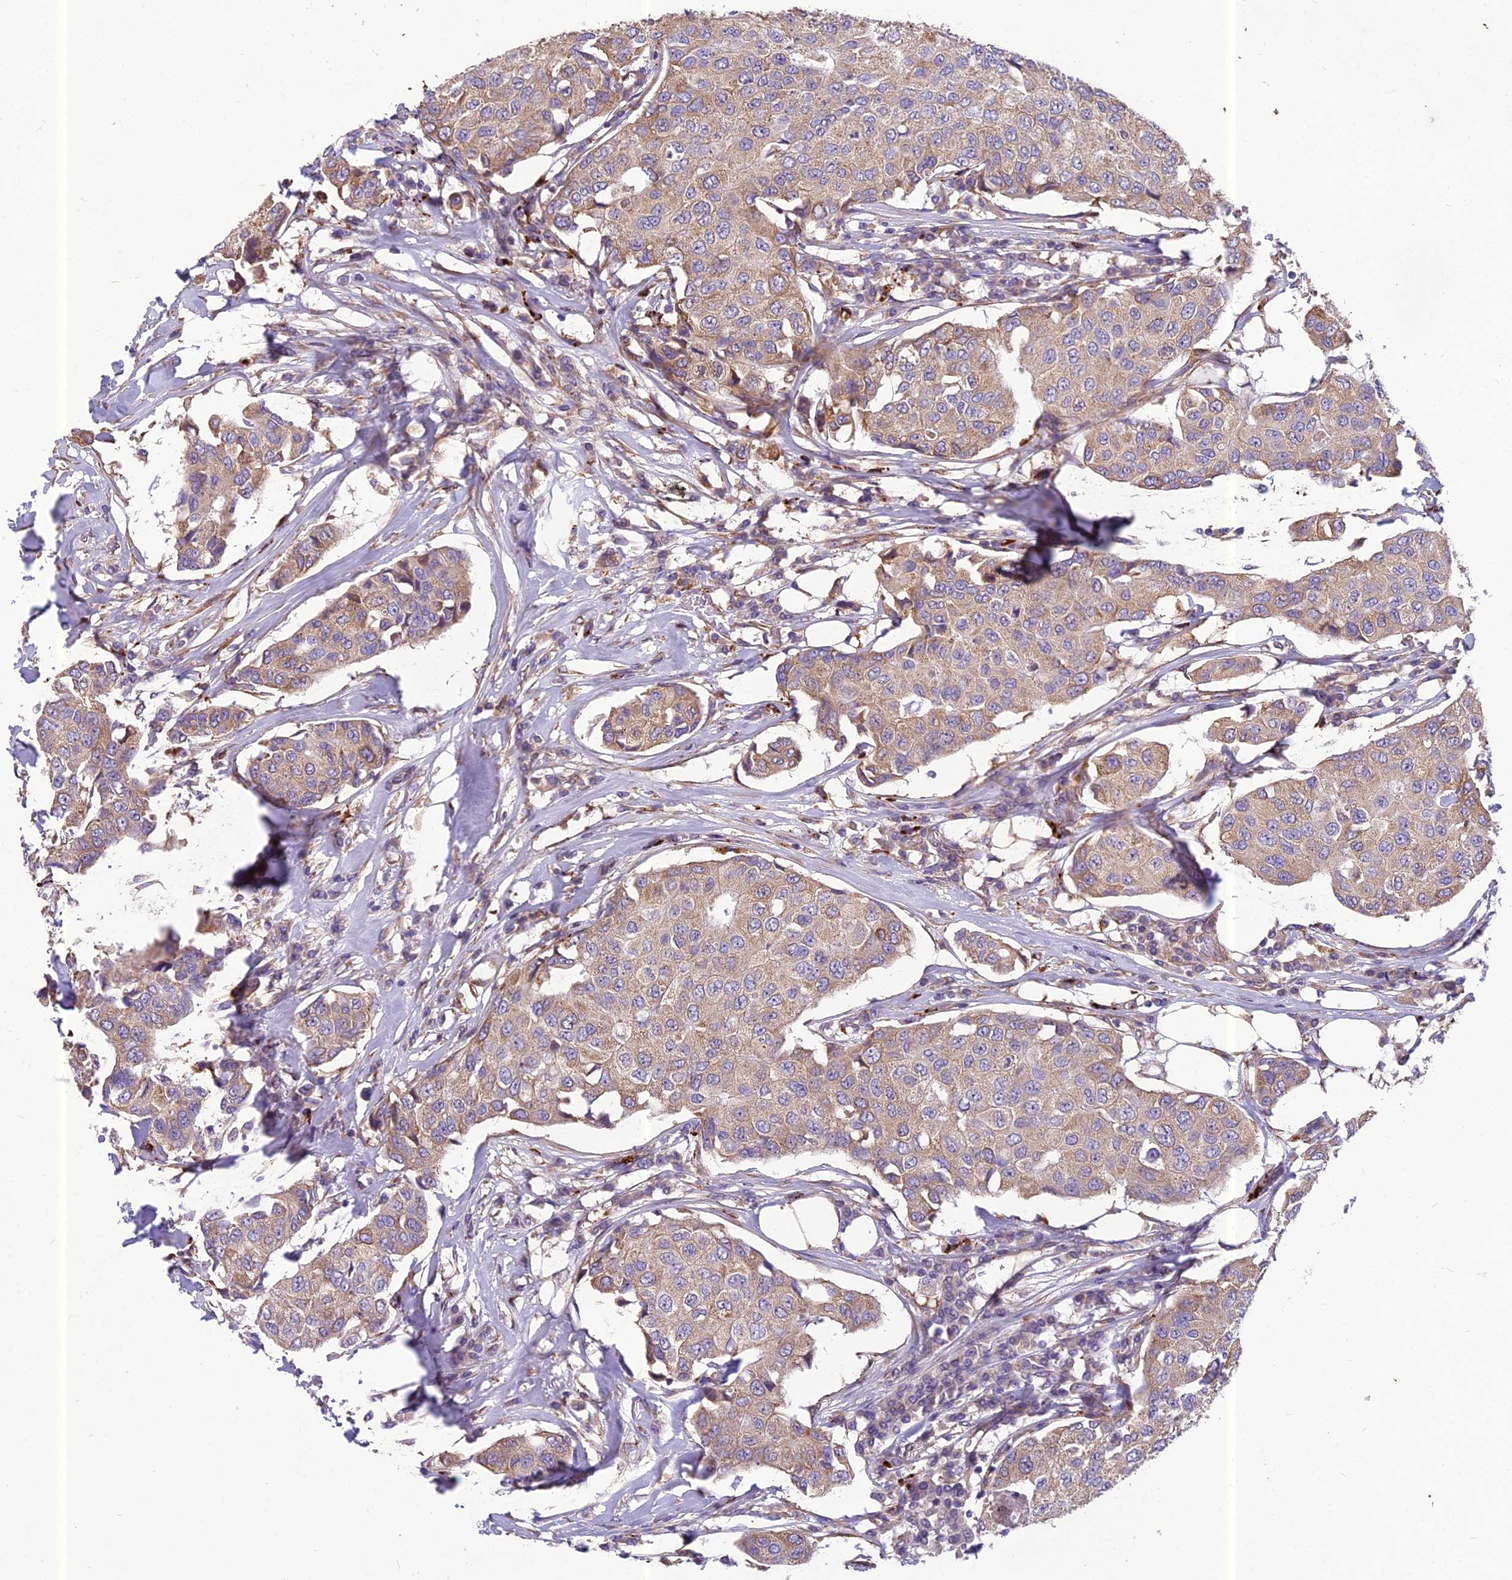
{"staining": {"intensity": "weak", "quantity": "25%-75%", "location": "cytoplasmic/membranous"}, "tissue": "breast cancer", "cell_type": "Tumor cells", "image_type": "cancer", "snomed": [{"axis": "morphology", "description": "Duct carcinoma"}, {"axis": "topography", "description": "Breast"}], "caption": "Immunohistochemistry staining of breast intraductal carcinoma, which shows low levels of weak cytoplasmic/membranous staining in approximately 25%-75% of tumor cells indicating weak cytoplasmic/membranous protein positivity. The staining was performed using DAB (brown) for protein detection and nuclei were counterstained in hematoxylin (blue).", "gene": "SPDL1", "patient": {"sex": "female", "age": 80}}